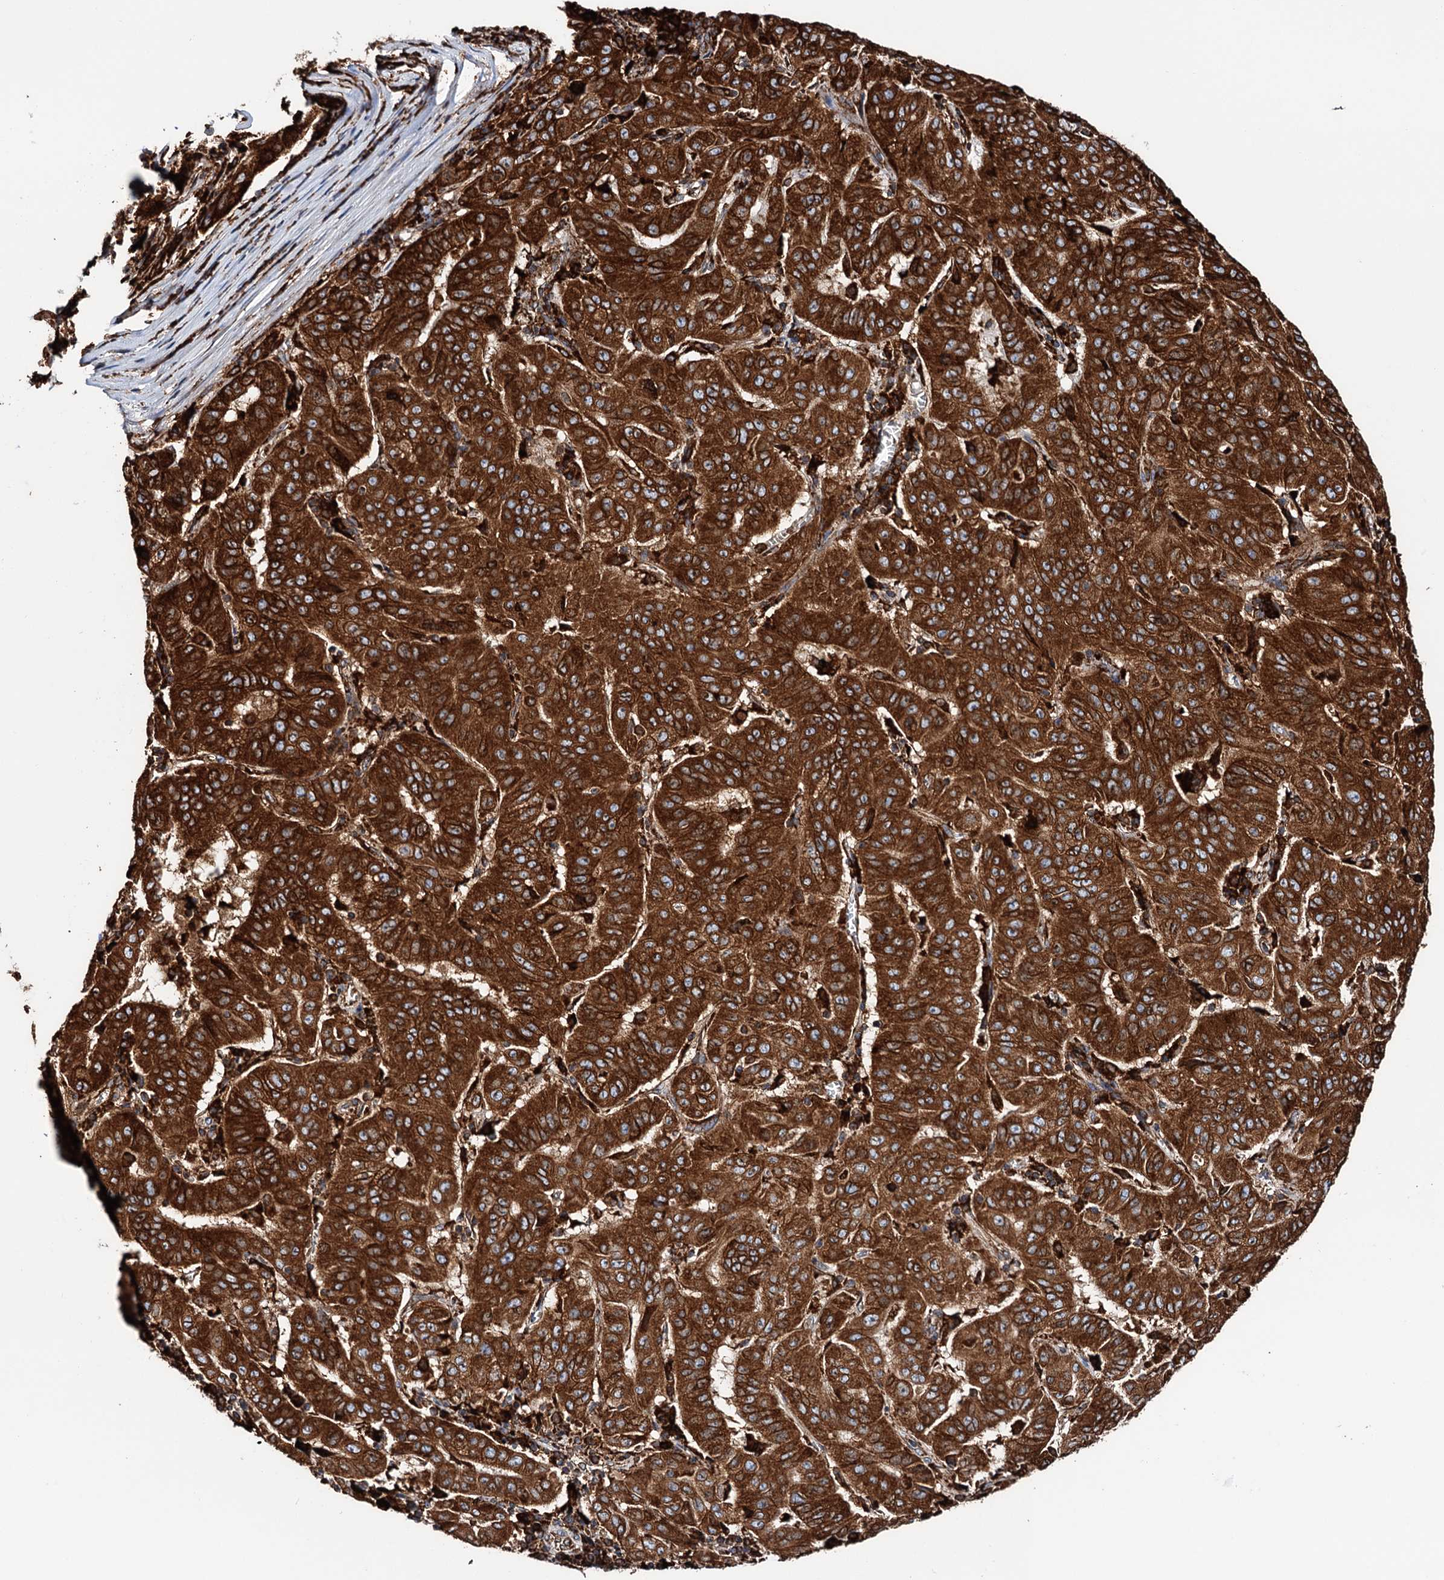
{"staining": {"intensity": "strong", "quantity": ">75%", "location": "cytoplasmic/membranous"}, "tissue": "pancreatic cancer", "cell_type": "Tumor cells", "image_type": "cancer", "snomed": [{"axis": "morphology", "description": "Adenocarcinoma, NOS"}, {"axis": "topography", "description": "Pancreas"}], "caption": "Protein positivity by IHC demonstrates strong cytoplasmic/membranous expression in about >75% of tumor cells in pancreatic adenocarcinoma.", "gene": "ERP29", "patient": {"sex": "male", "age": 63}}